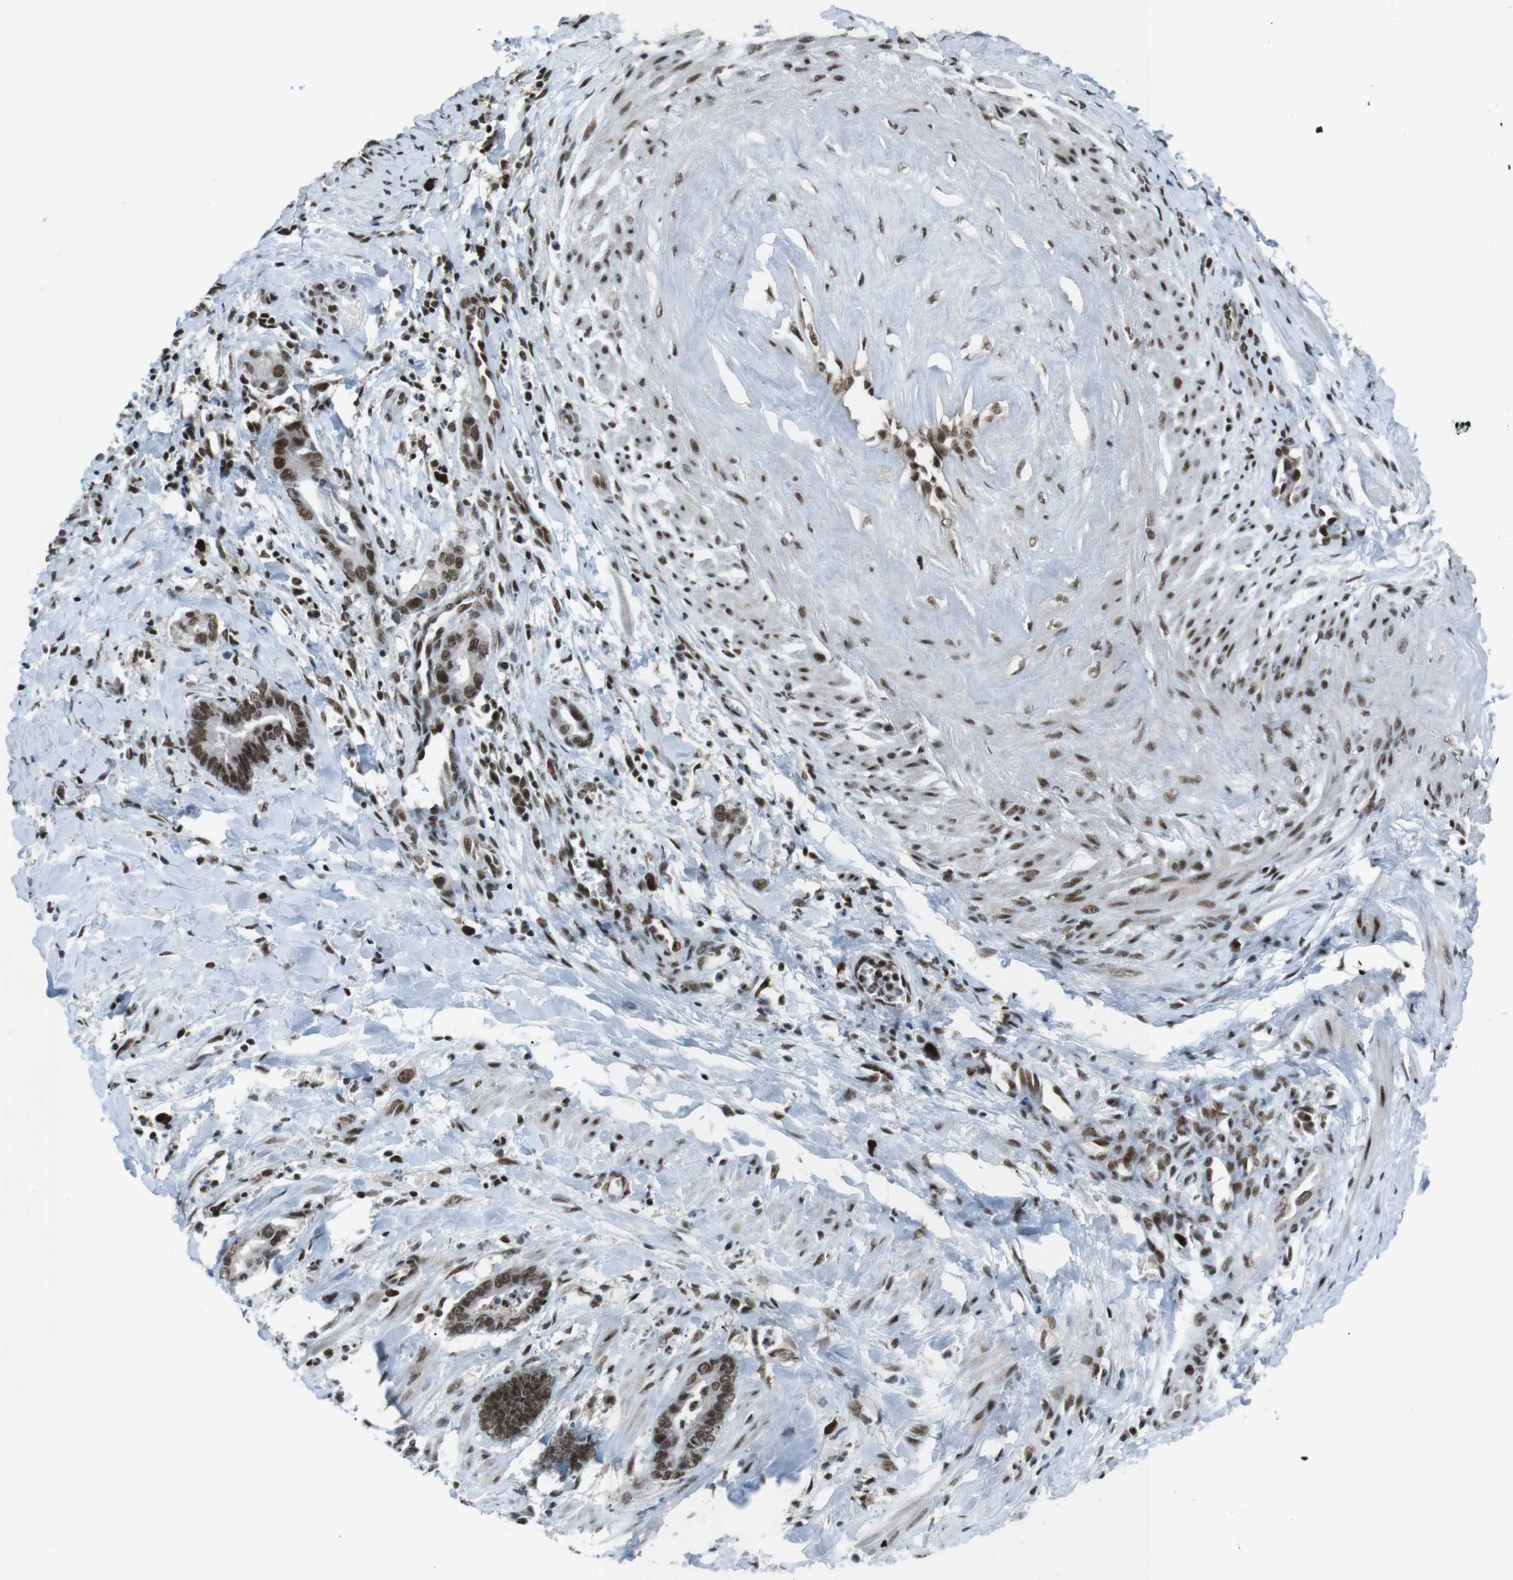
{"staining": {"intensity": "strong", "quantity": ">75%", "location": "nuclear"}, "tissue": "cervical cancer", "cell_type": "Tumor cells", "image_type": "cancer", "snomed": [{"axis": "morphology", "description": "Adenocarcinoma, NOS"}, {"axis": "topography", "description": "Cervix"}], "caption": "A micrograph of human cervical adenocarcinoma stained for a protein demonstrates strong nuclear brown staining in tumor cells.", "gene": "TAF1", "patient": {"sex": "female", "age": 44}}